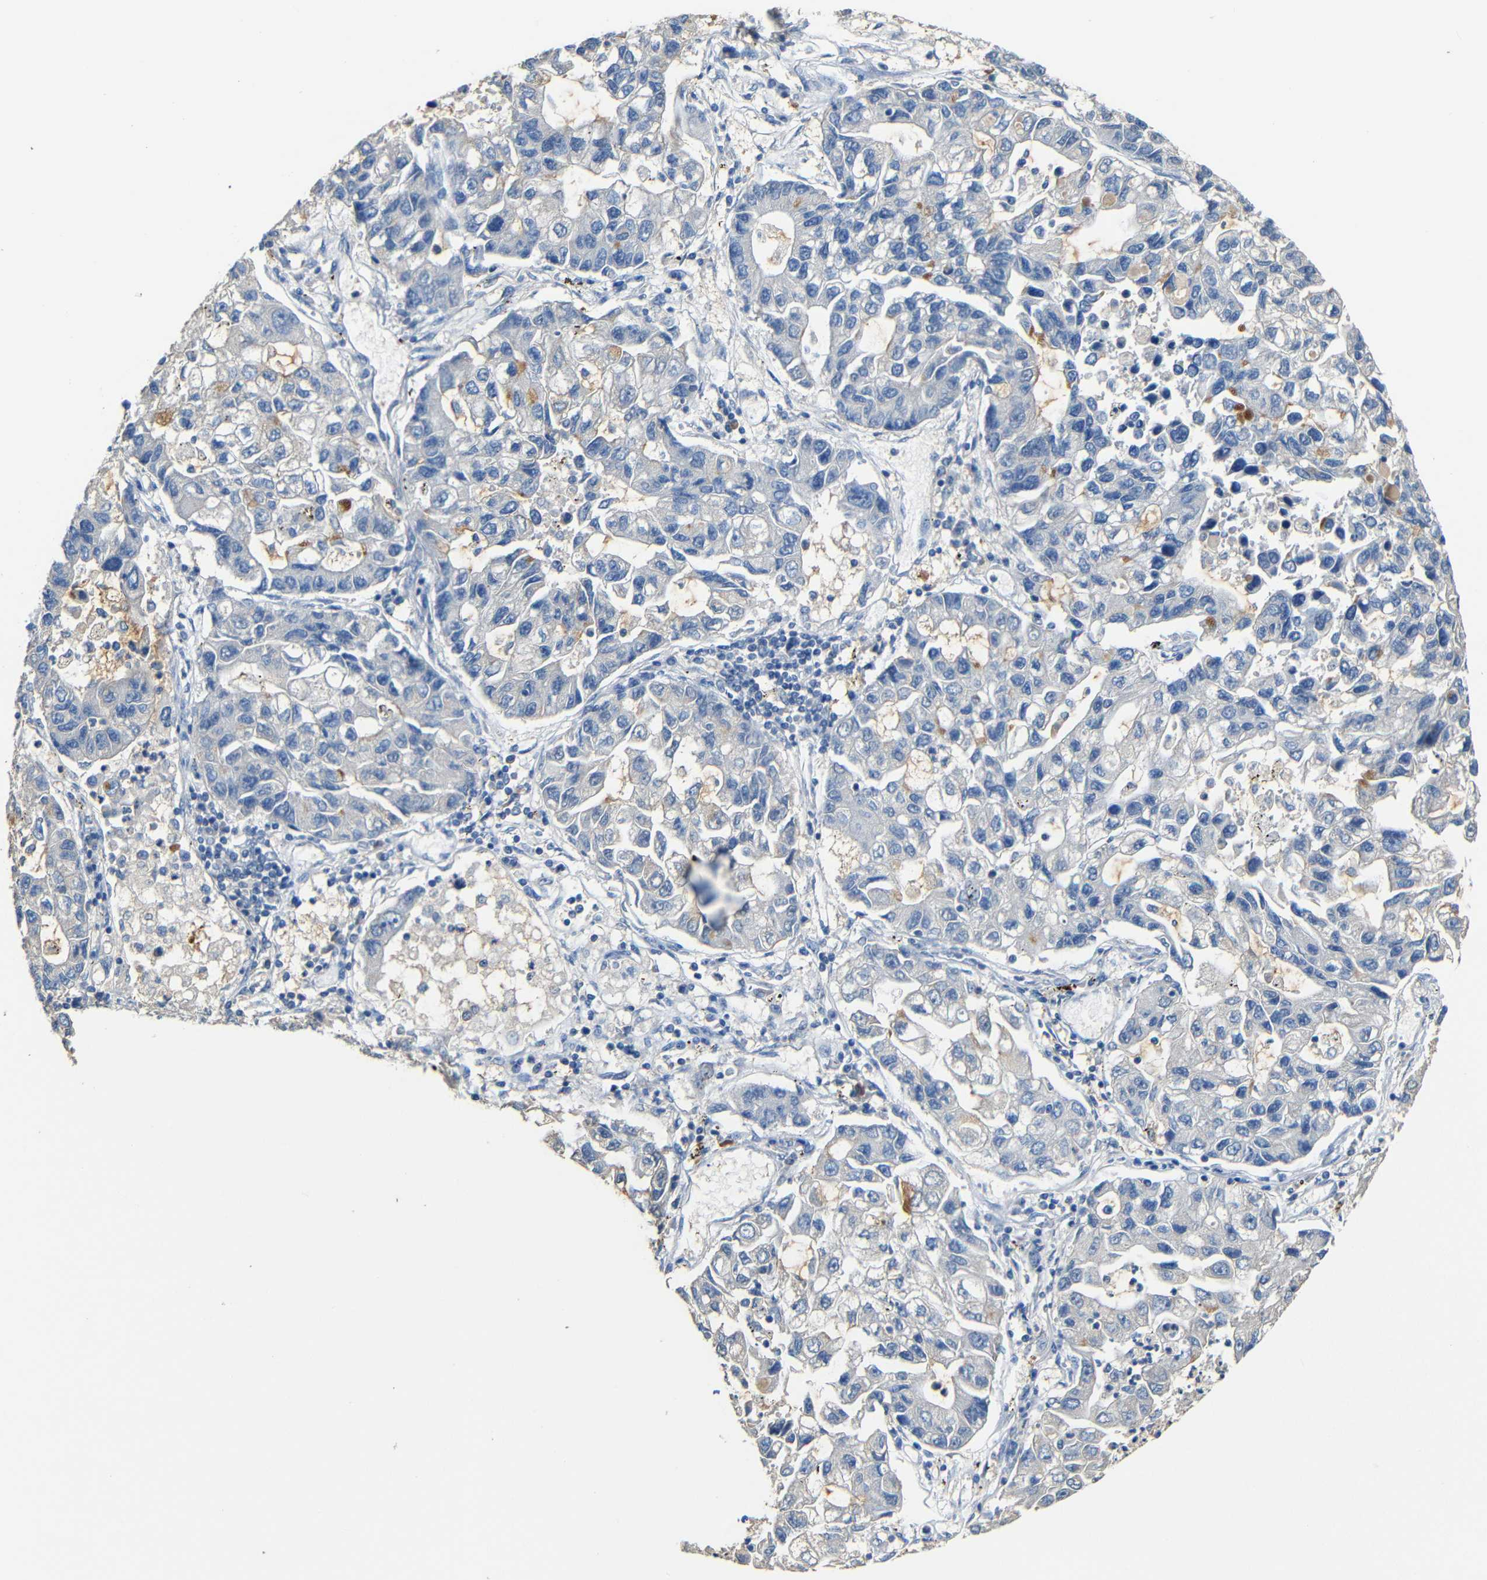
{"staining": {"intensity": "negative", "quantity": "none", "location": "none"}, "tissue": "lung cancer", "cell_type": "Tumor cells", "image_type": "cancer", "snomed": [{"axis": "morphology", "description": "Adenocarcinoma, NOS"}, {"axis": "topography", "description": "Lung"}], "caption": "Immunohistochemical staining of adenocarcinoma (lung) reveals no significant positivity in tumor cells. (DAB IHC visualized using brightfield microscopy, high magnification).", "gene": "ACKR2", "patient": {"sex": "female", "age": 51}}